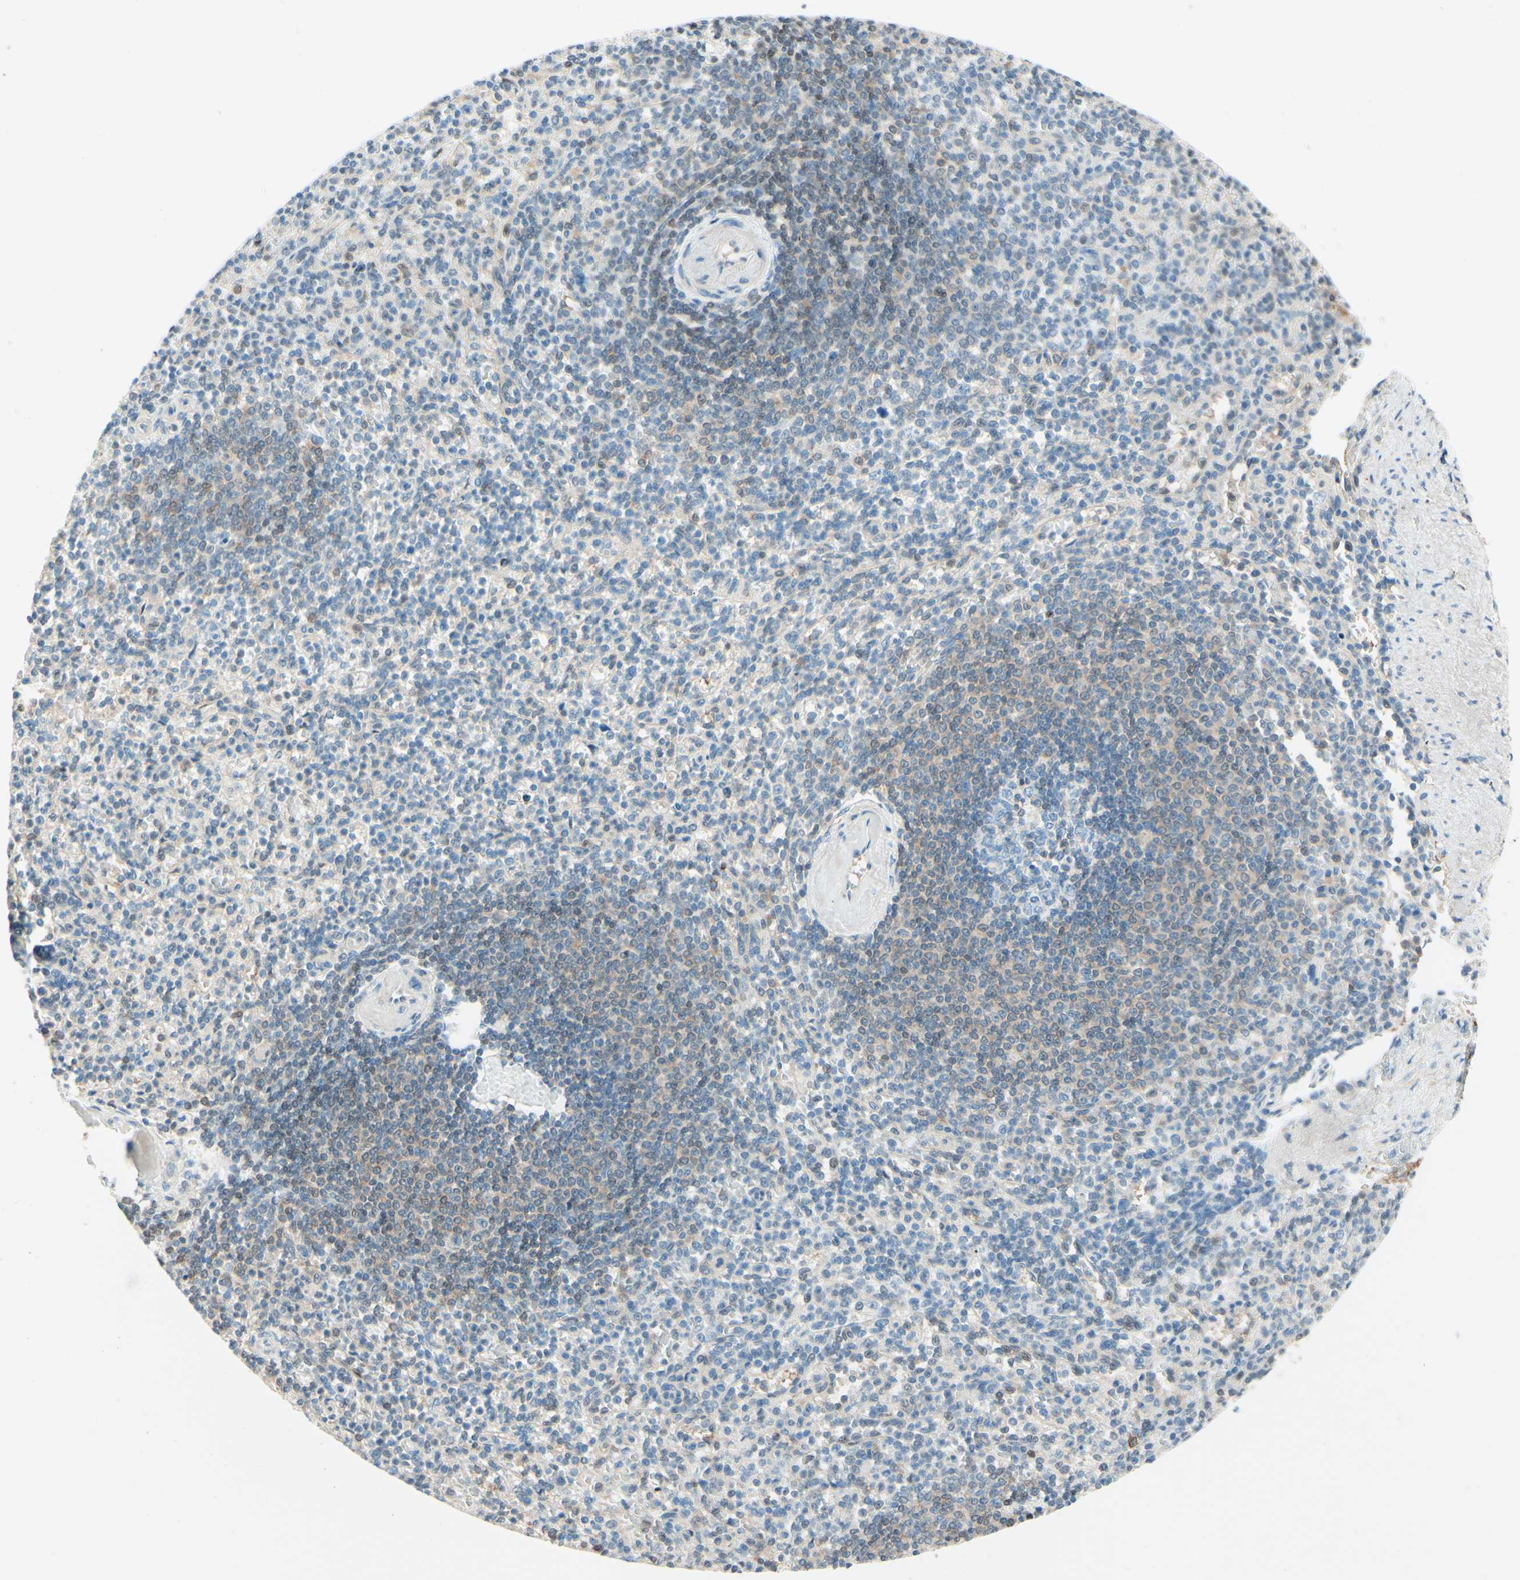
{"staining": {"intensity": "weak", "quantity": "<25%", "location": "nuclear"}, "tissue": "spleen", "cell_type": "Cells in red pulp", "image_type": "normal", "snomed": [{"axis": "morphology", "description": "Normal tissue, NOS"}, {"axis": "topography", "description": "Spleen"}], "caption": "IHC micrograph of benign spleen: spleen stained with DAB shows no significant protein positivity in cells in red pulp. (Stains: DAB (3,3'-diaminobenzidine) immunohistochemistry with hematoxylin counter stain, Microscopy: brightfield microscopy at high magnification).", "gene": "UPK3B", "patient": {"sex": "female", "age": 74}}